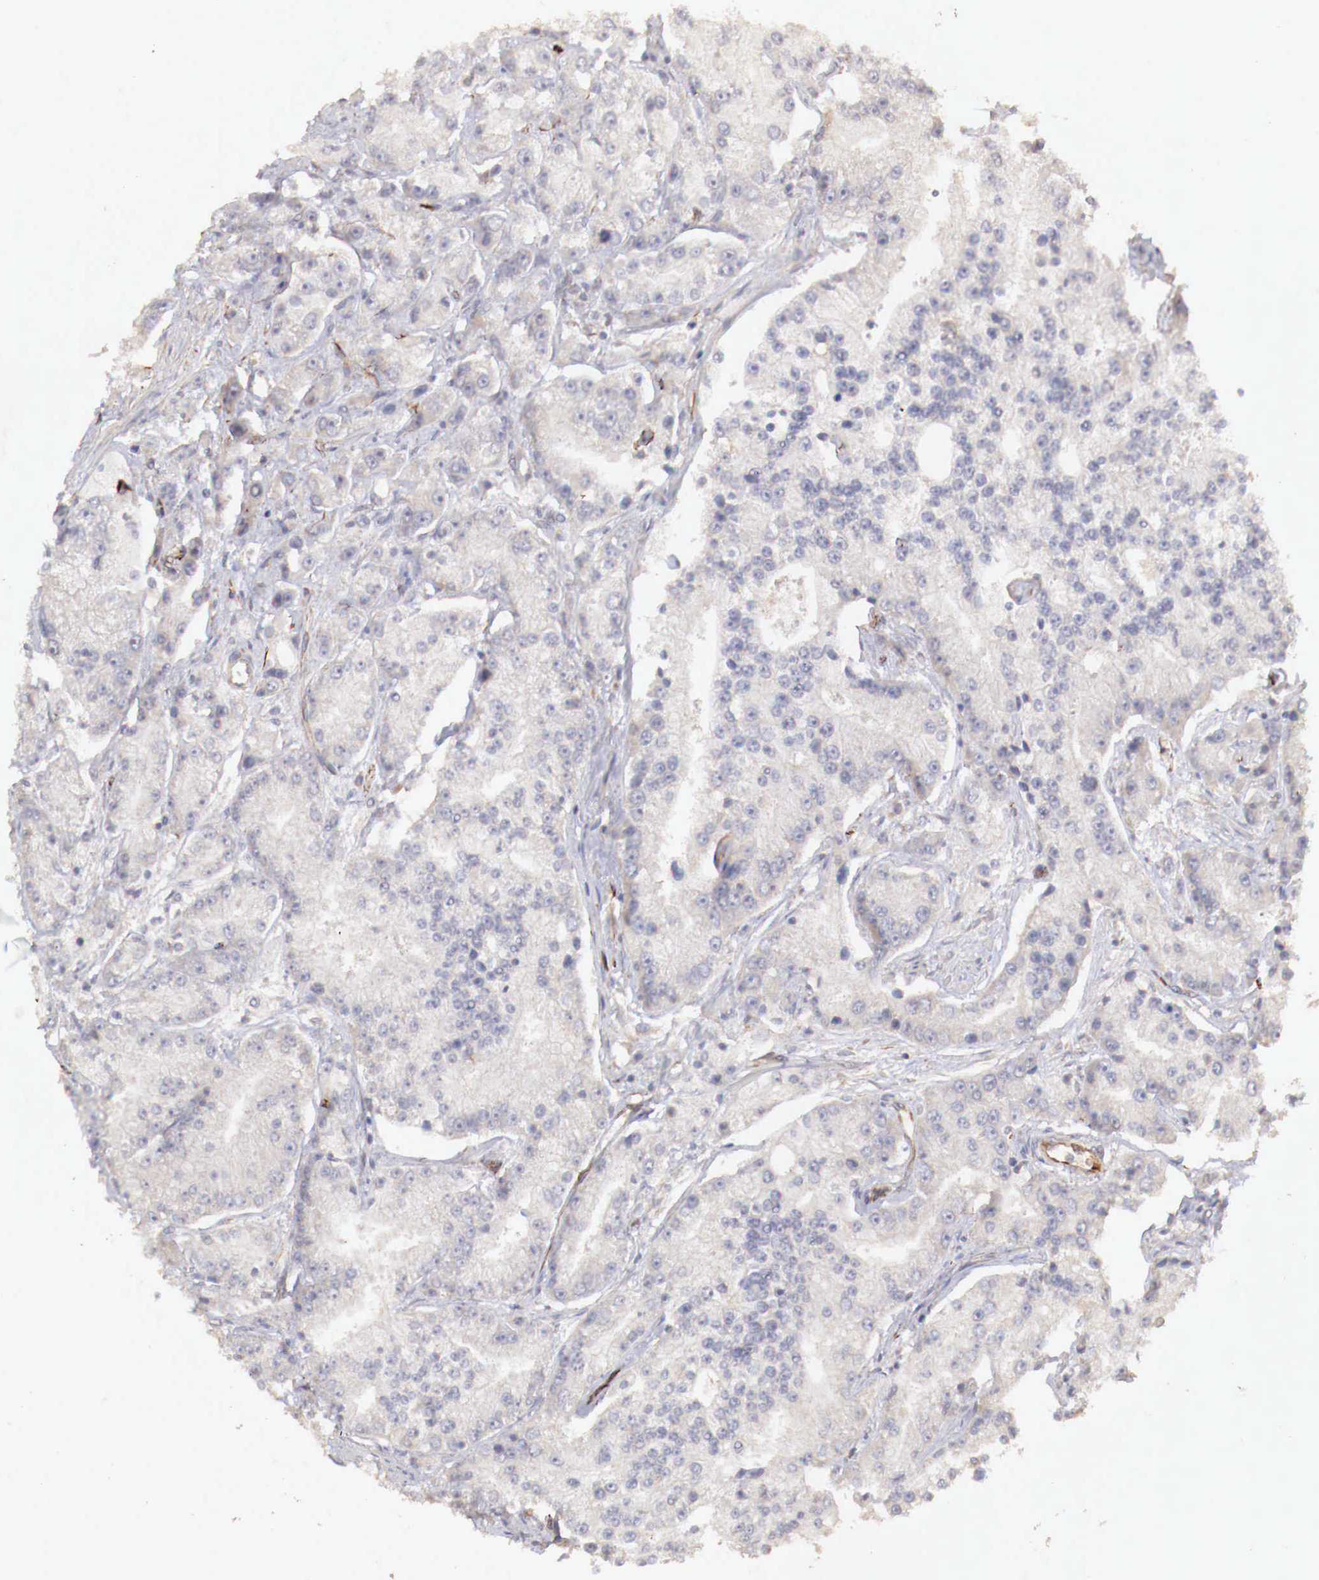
{"staining": {"intensity": "negative", "quantity": "none", "location": "none"}, "tissue": "prostate cancer", "cell_type": "Tumor cells", "image_type": "cancer", "snomed": [{"axis": "morphology", "description": "Adenocarcinoma, Medium grade"}, {"axis": "topography", "description": "Prostate"}], "caption": "Prostate medium-grade adenocarcinoma stained for a protein using immunohistochemistry (IHC) displays no positivity tumor cells.", "gene": "WT1", "patient": {"sex": "male", "age": 72}}